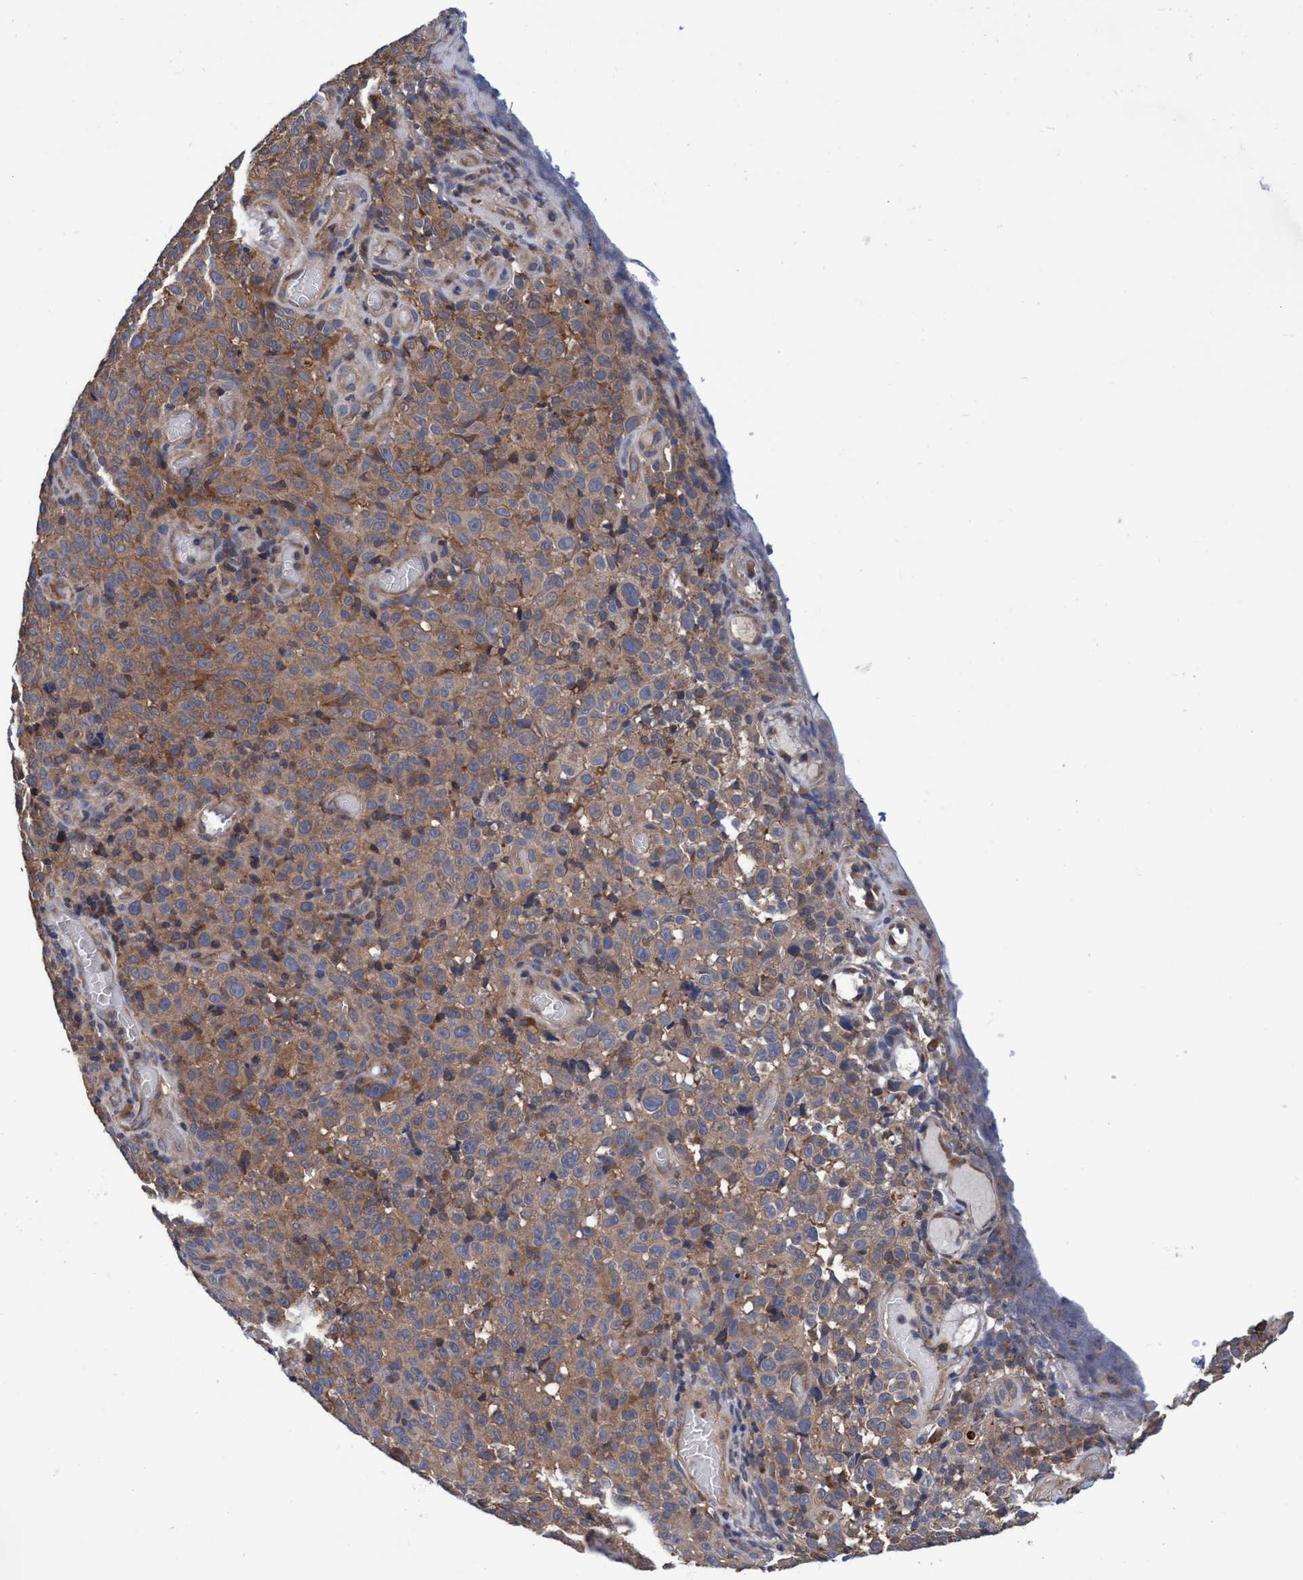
{"staining": {"intensity": "moderate", "quantity": ">75%", "location": "cytoplasmic/membranous"}, "tissue": "melanoma", "cell_type": "Tumor cells", "image_type": "cancer", "snomed": [{"axis": "morphology", "description": "Malignant melanoma, NOS"}, {"axis": "topography", "description": "Skin"}], "caption": "The immunohistochemical stain shows moderate cytoplasmic/membranous positivity in tumor cells of malignant melanoma tissue. (DAB (3,3'-diaminobenzidine) IHC with brightfield microscopy, high magnification).", "gene": "CALCOCO2", "patient": {"sex": "female", "age": 82}}